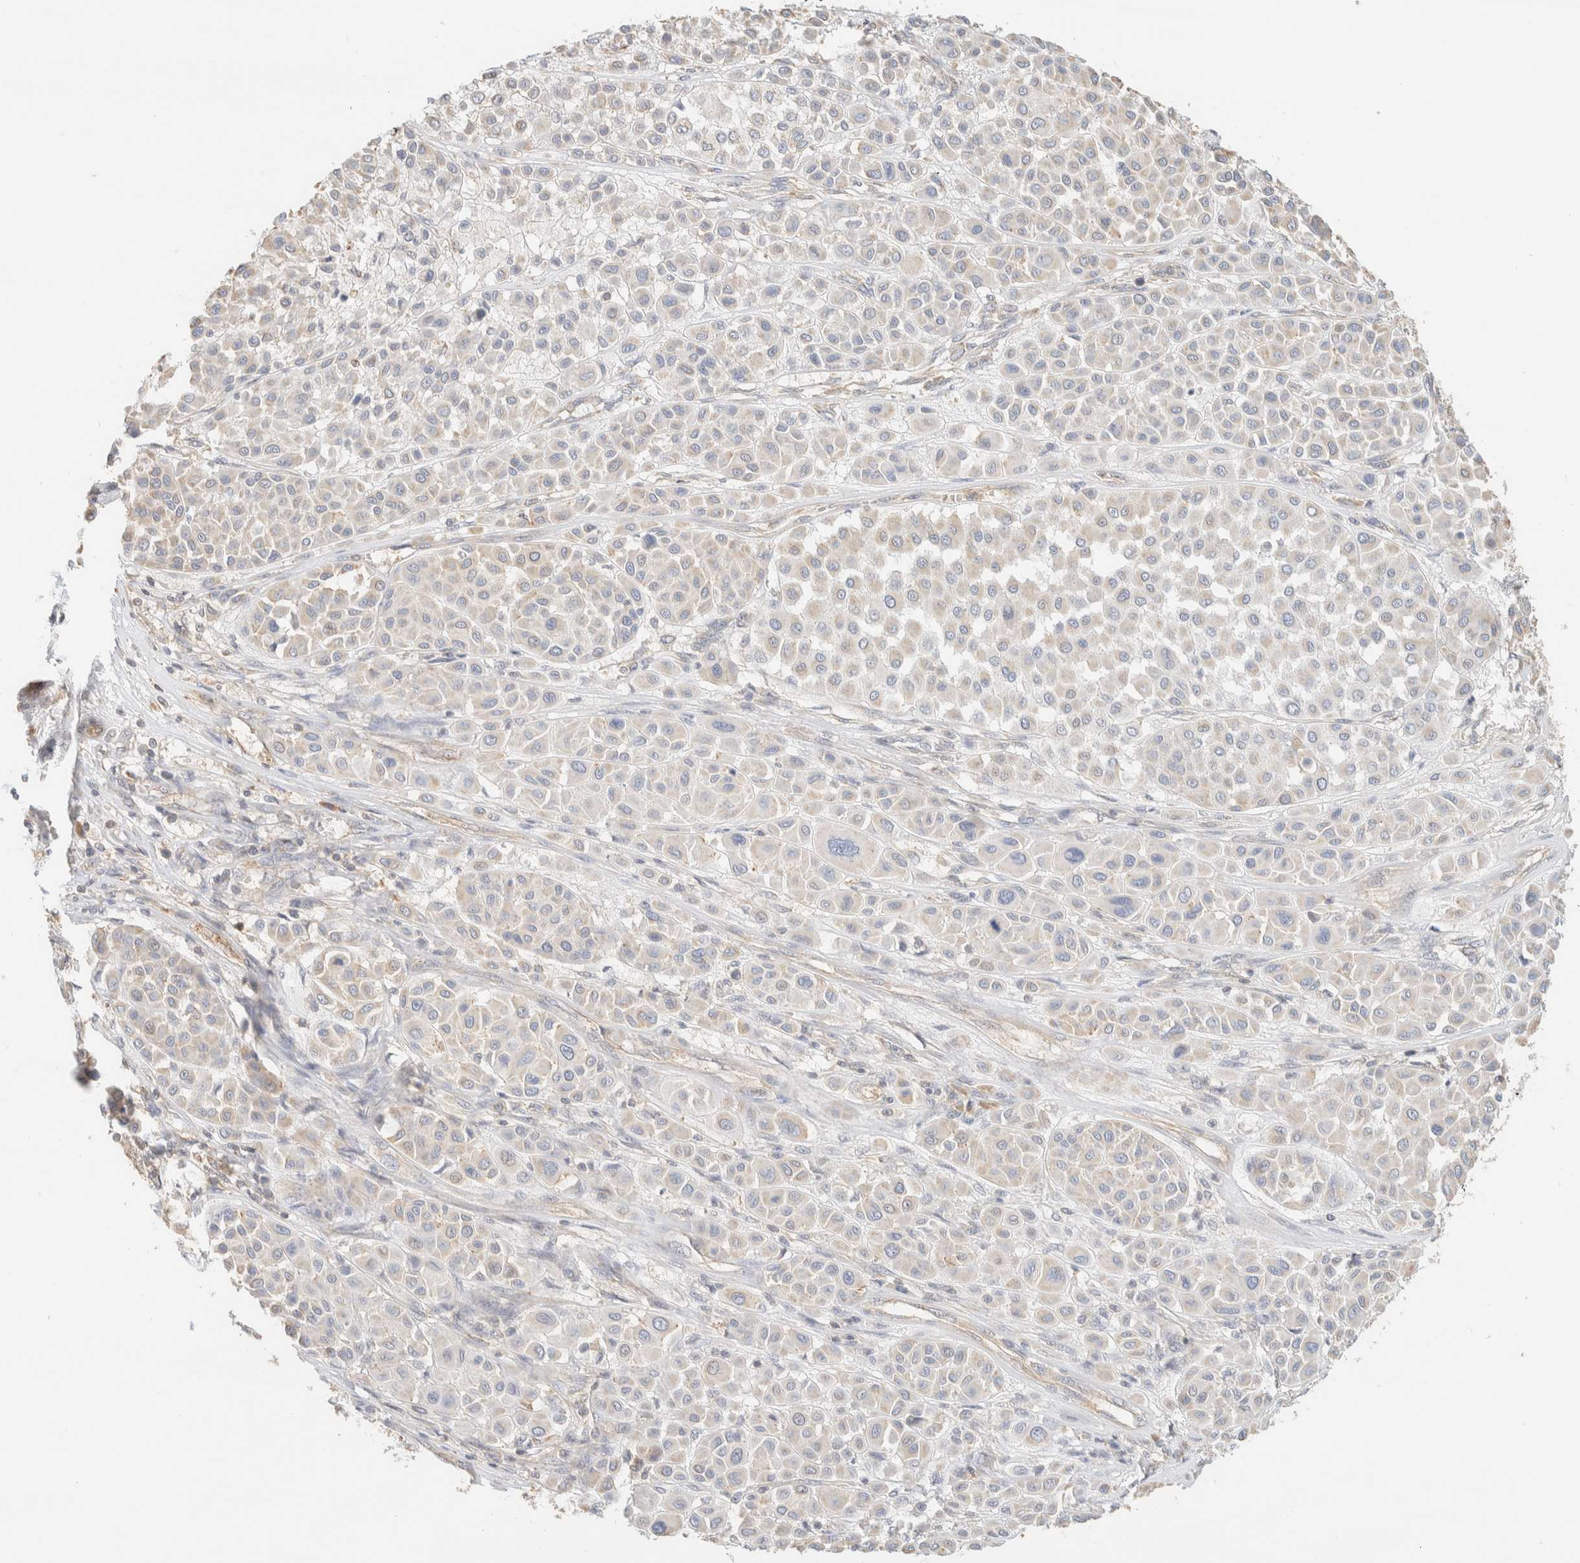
{"staining": {"intensity": "weak", "quantity": "<25%", "location": "cytoplasmic/membranous"}, "tissue": "melanoma", "cell_type": "Tumor cells", "image_type": "cancer", "snomed": [{"axis": "morphology", "description": "Malignant melanoma, Metastatic site"}, {"axis": "topography", "description": "Soft tissue"}], "caption": "IHC micrograph of human malignant melanoma (metastatic site) stained for a protein (brown), which demonstrates no expression in tumor cells.", "gene": "TBC1D8B", "patient": {"sex": "male", "age": 41}}